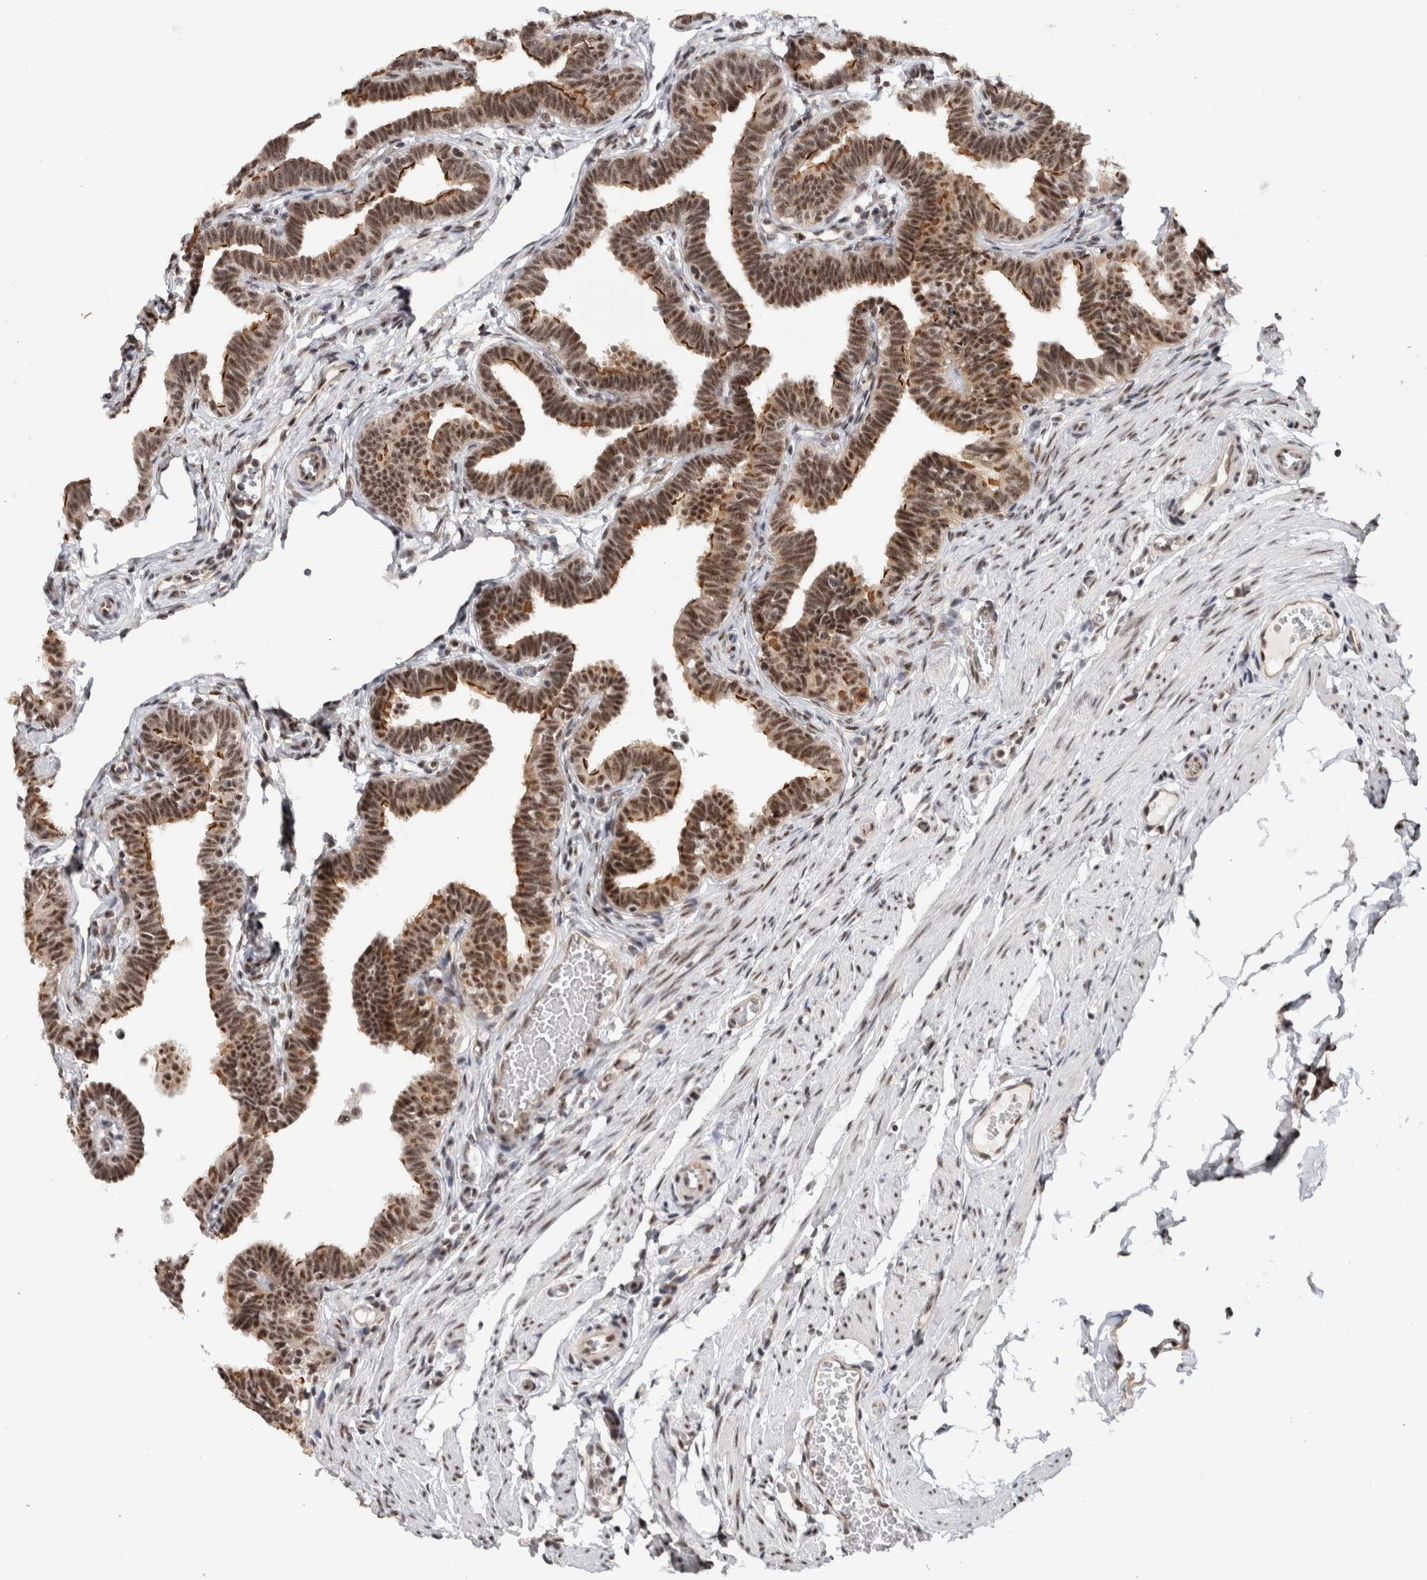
{"staining": {"intensity": "strong", "quantity": ">75%", "location": "cytoplasmic/membranous,nuclear"}, "tissue": "fallopian tube", "cell_type": "Glandular cells", "image_type": "normal", "snomed": [{"axis": "morphology", "description": "Normal tissue, NOS"}, {"axis": "topography", "description": "Fallopian tube"}, {"axis": "topography", "description": "Ovary"}], "caption": "The micrograph displays immunohistochemical staining of unremarkable fallopian tube. There is strong cytoplasmic/membranous,nuclear staining is seen in about >75% of glandular cells.", "gene": "MKNK1", "patient": {"sex": "female", "age": 23}}